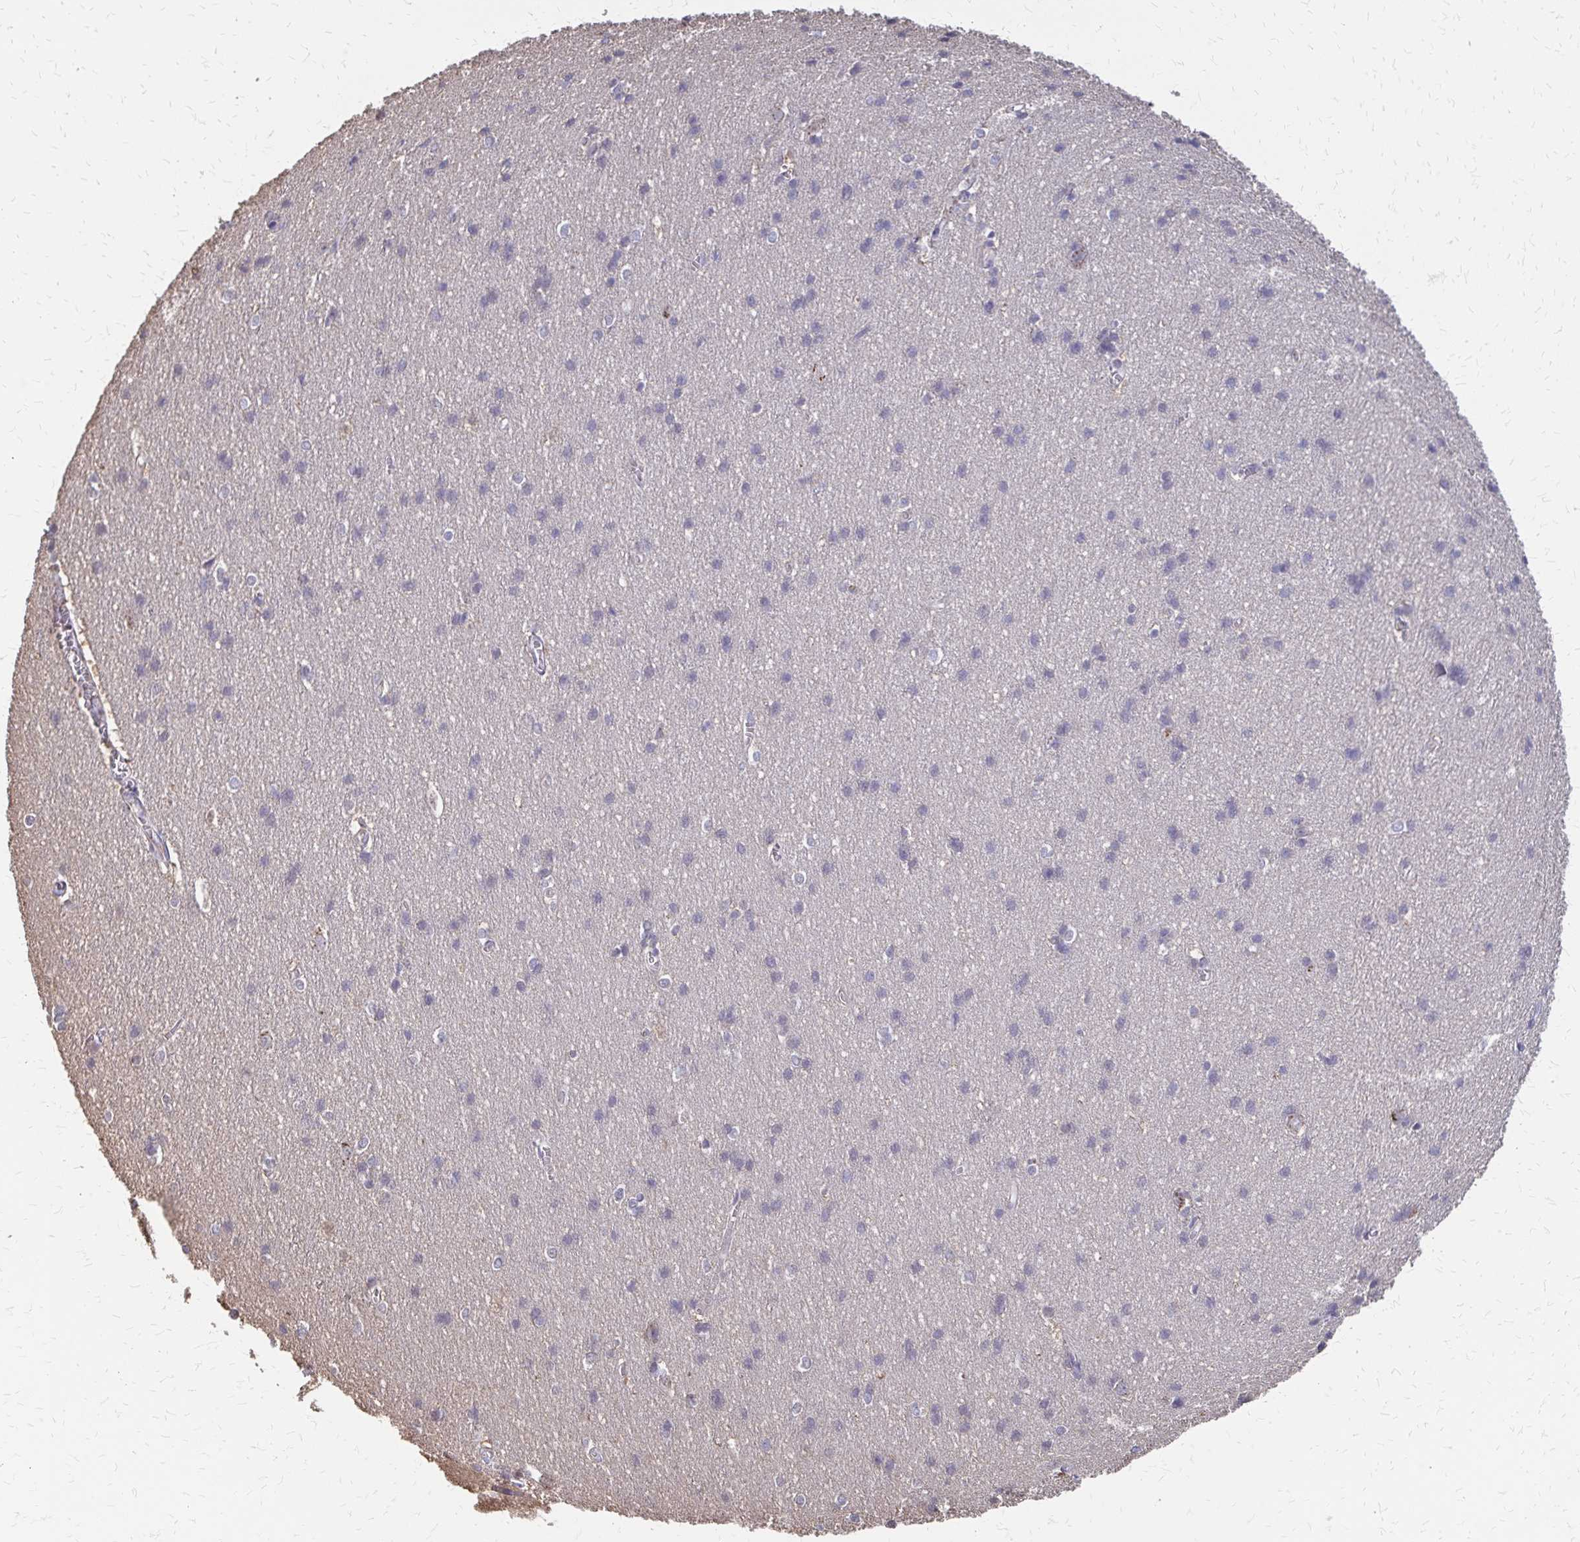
{"staining": {"intensity": "moderate", "quantity": "25%-75%", "location": "cytoplasmic/membranous"}, "tissue": "cerebral cortex", "cell_type": "Endothelial cells", "image_type": "normal", "snomed": [{"axis": "morphology", "description": "Normal tissue, NOS"}, {"axis": "topography", "description": "Cerebral cortex"}], "caption": "About 25%-75% of endothelial cells in benign cerebral cortex exhibit moderate cytoplasmic/membranous protein positivity as visualized by brown immunohistochemical staining.", "gene": "IFI44L", "patient": {"sex": "male", "age": 37}}